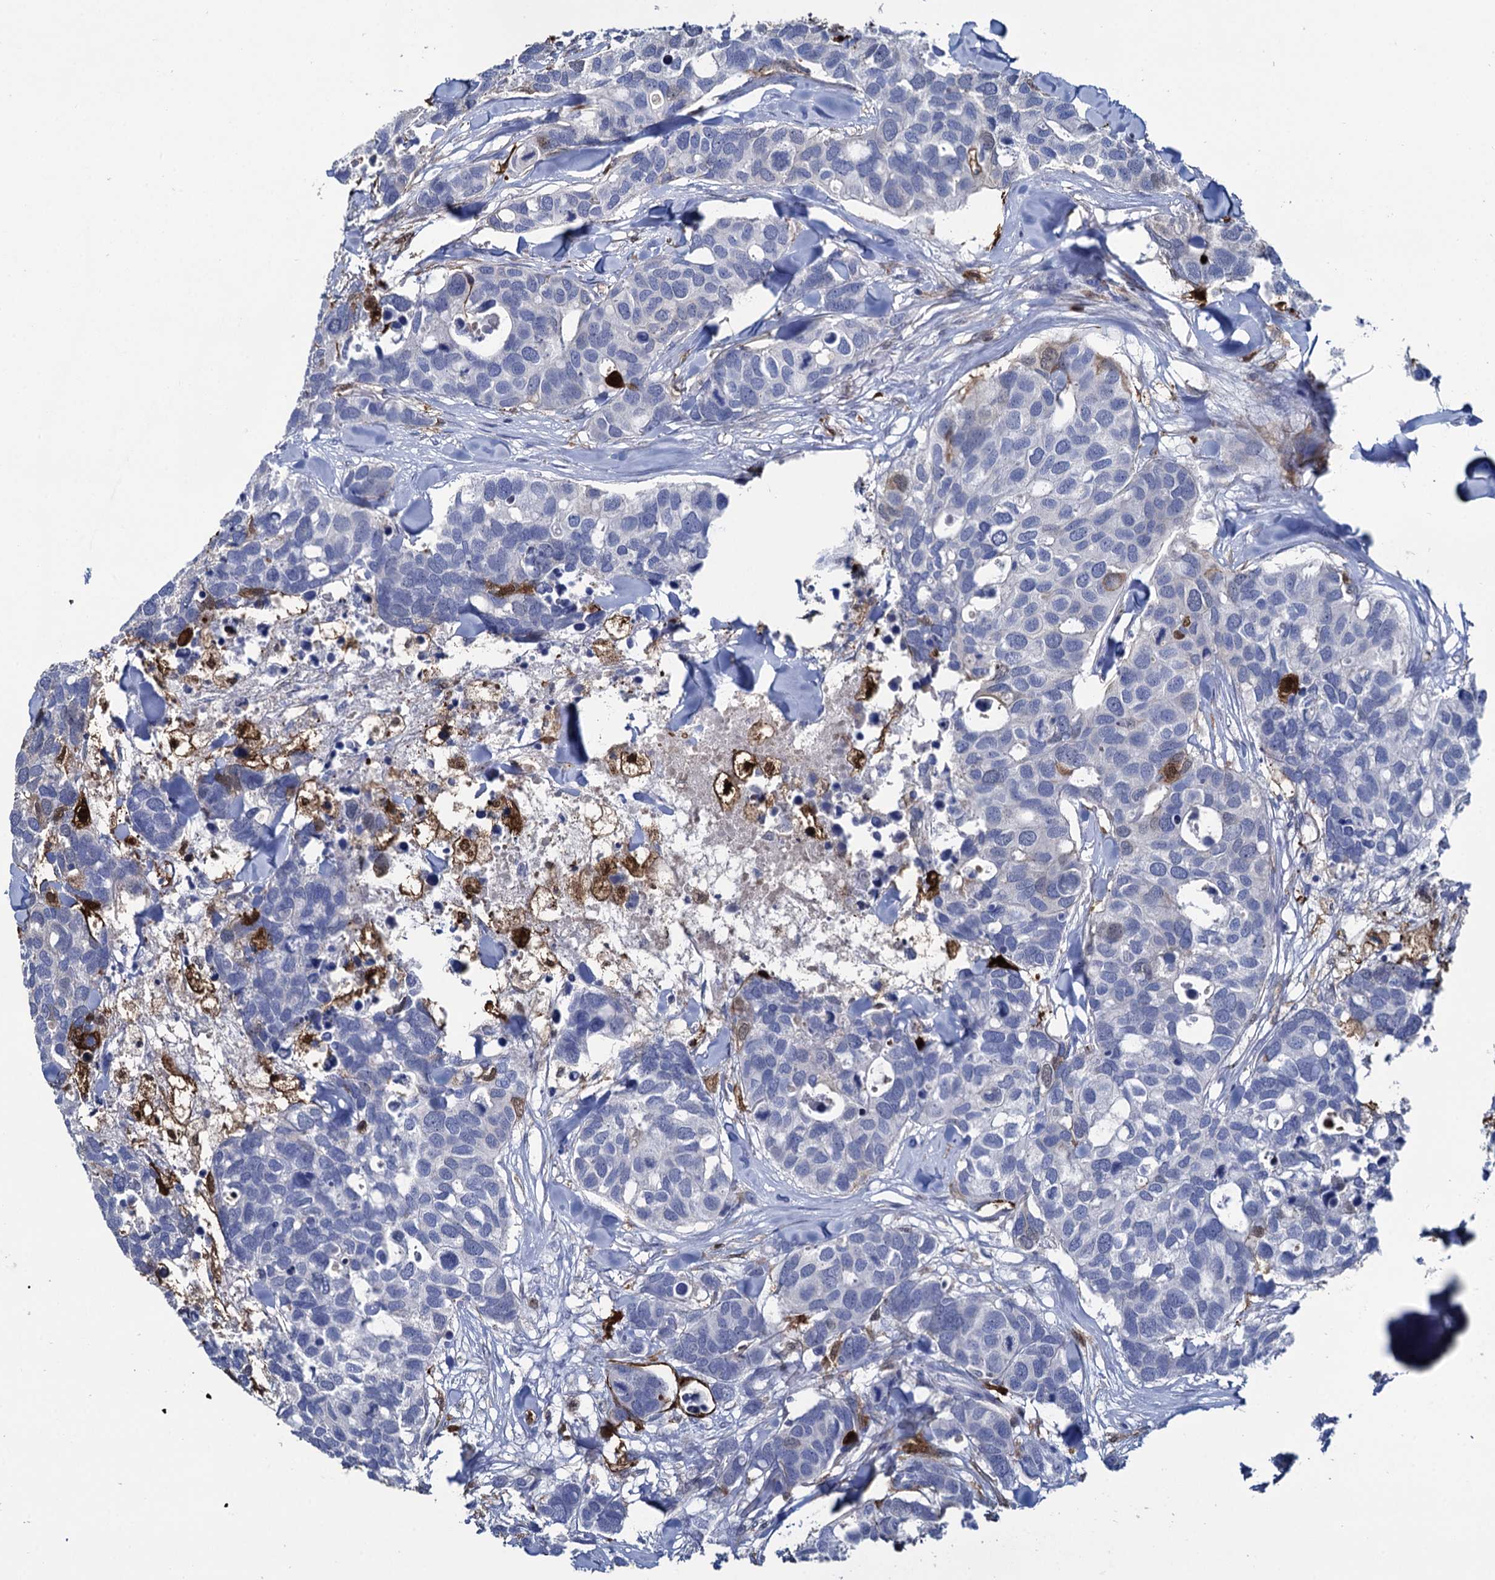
{"staining": {"intensity": "negative", "quantity": "none", "location": "none"}, "tissue": "breast cancer", "cell_type": "Tumor cells", "image_type": "cancer", "snomed": [{"axis": "morphology", "description": "Duct carcinoma"}, {"axis": "topography", "description": "Breast"}], "caption": "Immunohistochemistry (IHC) of human infiltrating ductal carcinoma (breast) shows no staining in tumor cells.", "gene": "FABP5", "patient": {"sex": "female", "age": 83}}